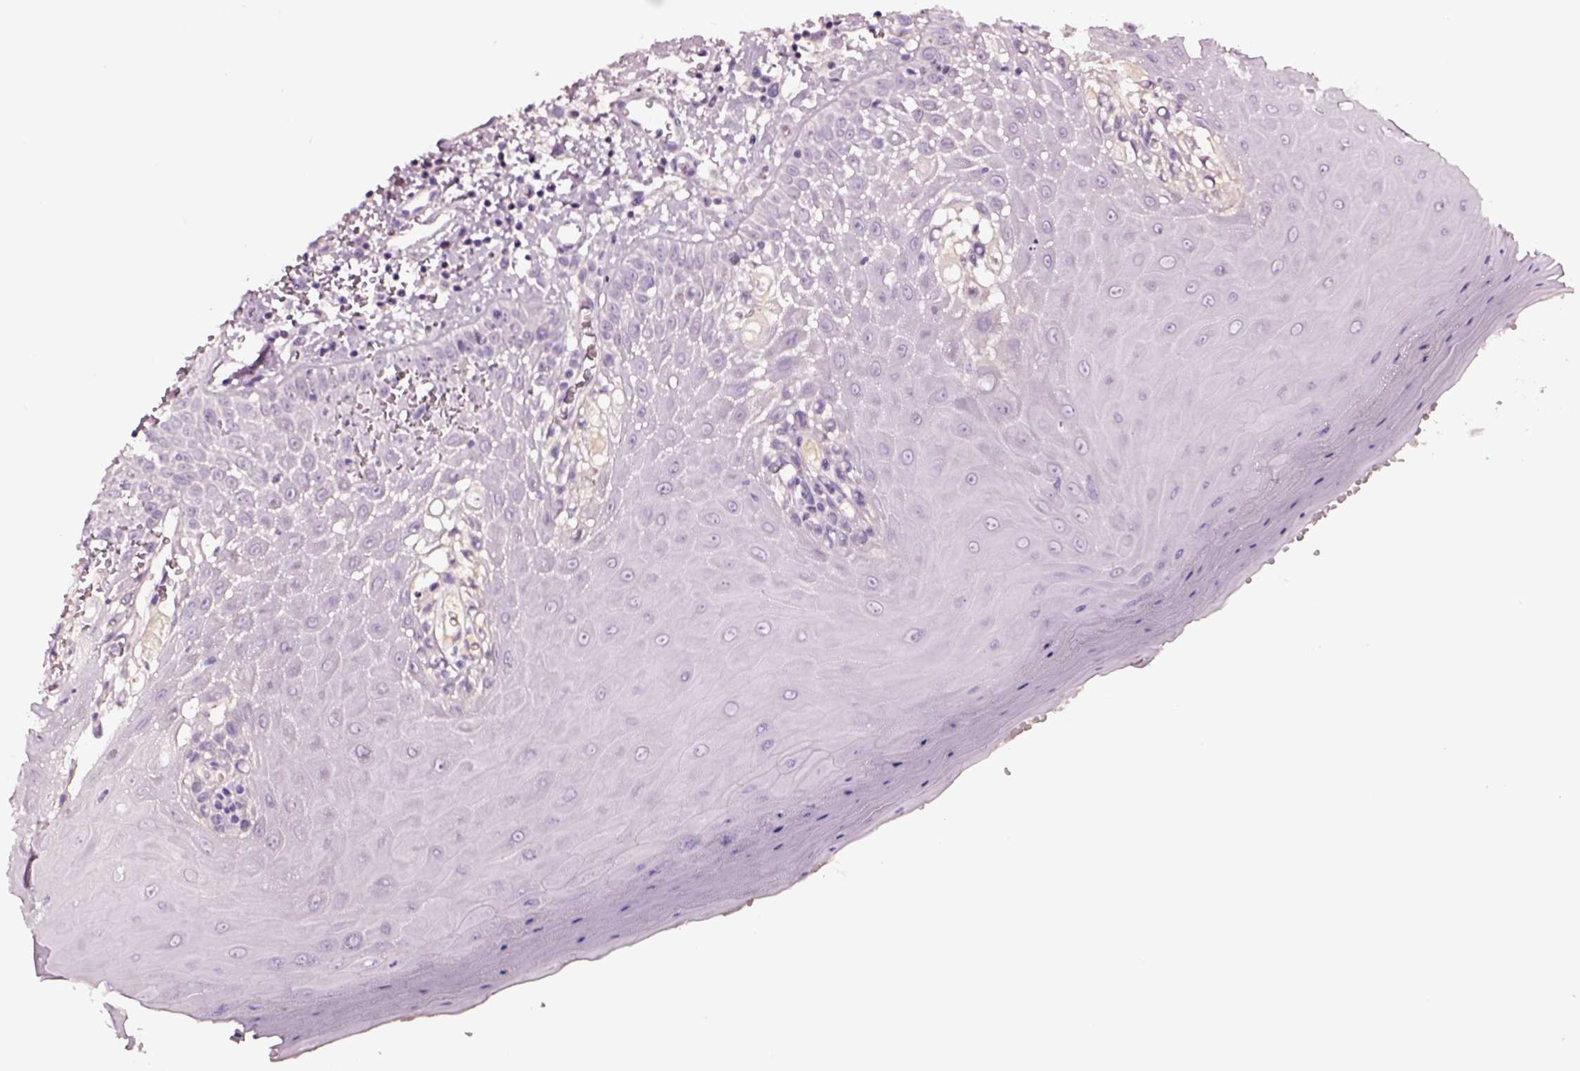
{"staining": {"intensity": "negative", "quantity": "none", "location": "none"}, "tissue": "oral mucosa", "cell_type": "Squamous epithelial cells", "image_type": "normal", "snomed": [{"axis": "morphology", "description": "Normal tissue, NOS"}, {"axis": "topography", "description": "Oral tissue"}], "caption": "There is no significant expression in squamous epithelial cells of oral mucosa. (IHC, brightfield microscopy, high magnification).", "gene": "SMIM17", "patient": {"sex": "female", "age": 85}}